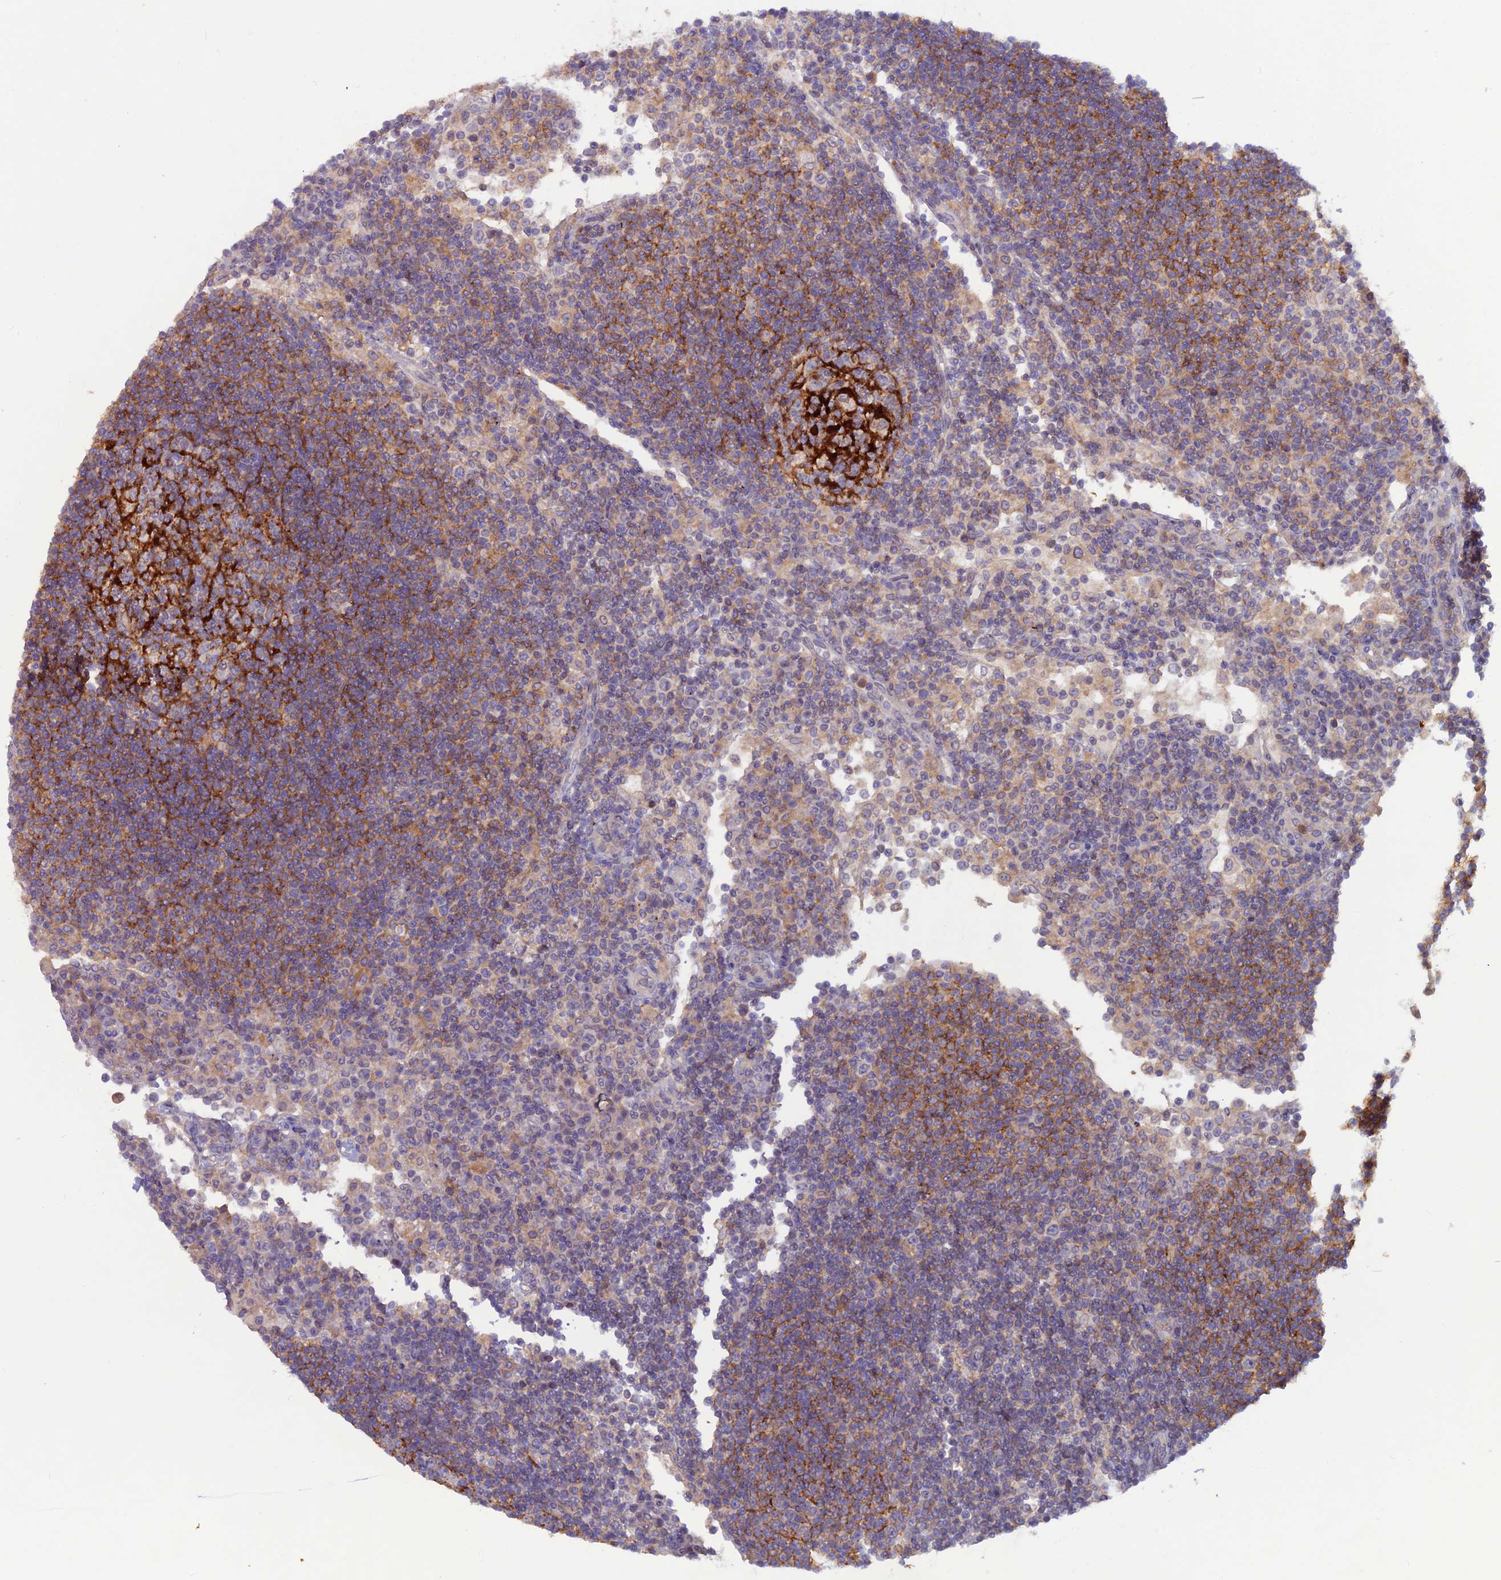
{"staining": {"intensity": "moderate", "quantity": ">75%", "location": "cytoplasmic/membranous"}, "tissue": "lymph node", "cell_type": "Germinal center cells", "image_type": "normal", "snomed": [{"axis": "morphology", "description": "Normal tissue, NOS"}, {"axis": "topography", "description": "Lymph node"}], "caption": "A medium amount of moderate cytoplasmic/membranous expression is seen in about >75% of germinal center cells in benign lymph node. Ihc stains the protein in brown and the nuclei are stained blue.", "gene": "WDR46", "patient": {"sex": "female", "age": 53}}